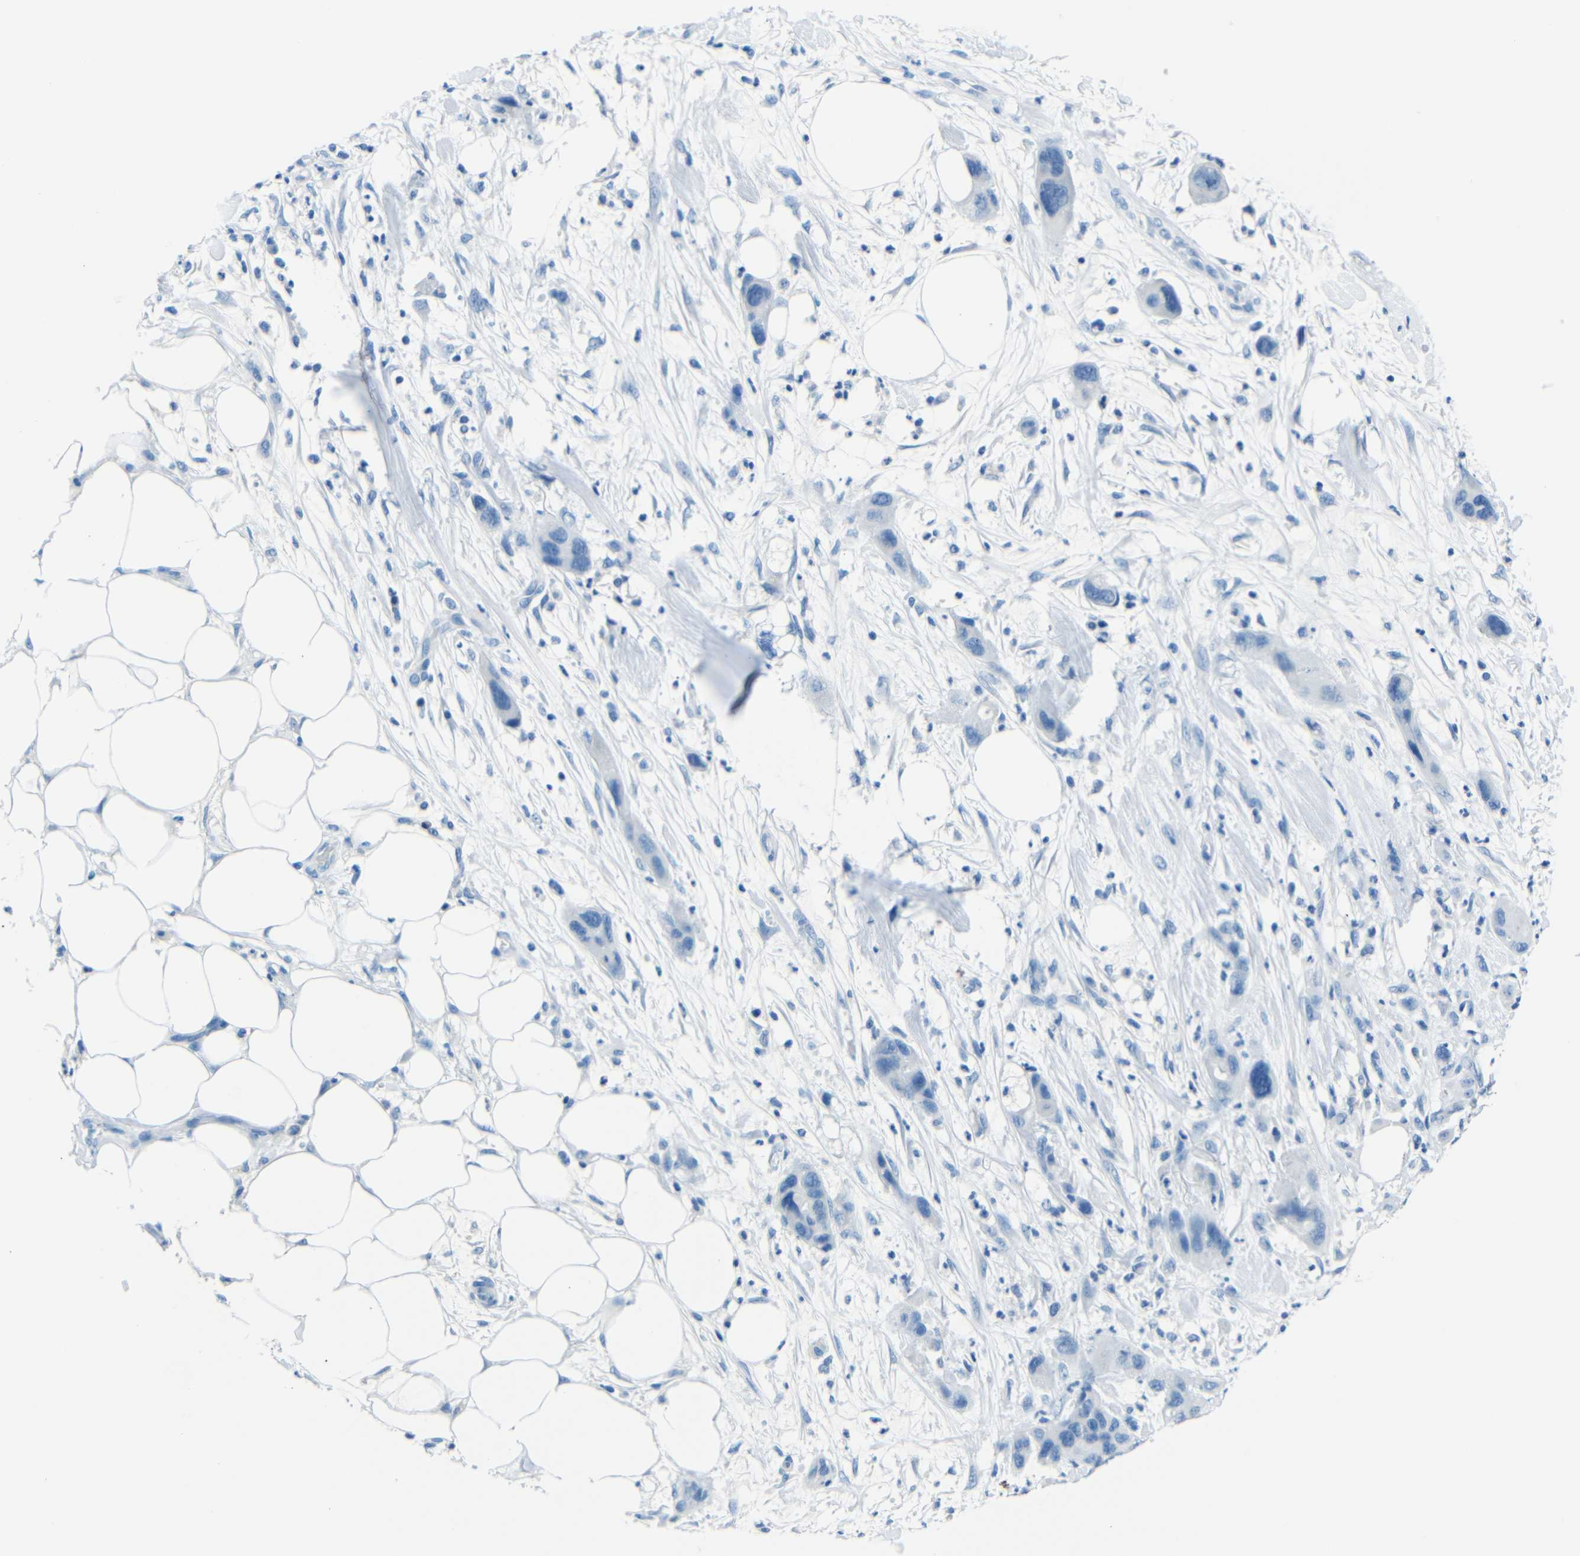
{"staining": {"intensity": "negative", "quantity": "none", "location": "none"}, "tissue": "pancreatic cancer", "cell_type": "Tumor cells", "image_type": "cancer", "snomed": [{"axis": "morphology", "description": "Adenocarcinoma, NOS"}, {"axis": "topography", "description": "Pancreas"}], "caption": "This is an IHC micrograph of pancreatic cancer. There is no positivity in tumor cells.", "gene": "FBN2", "patient": {"sex": "female", "age": 71}}